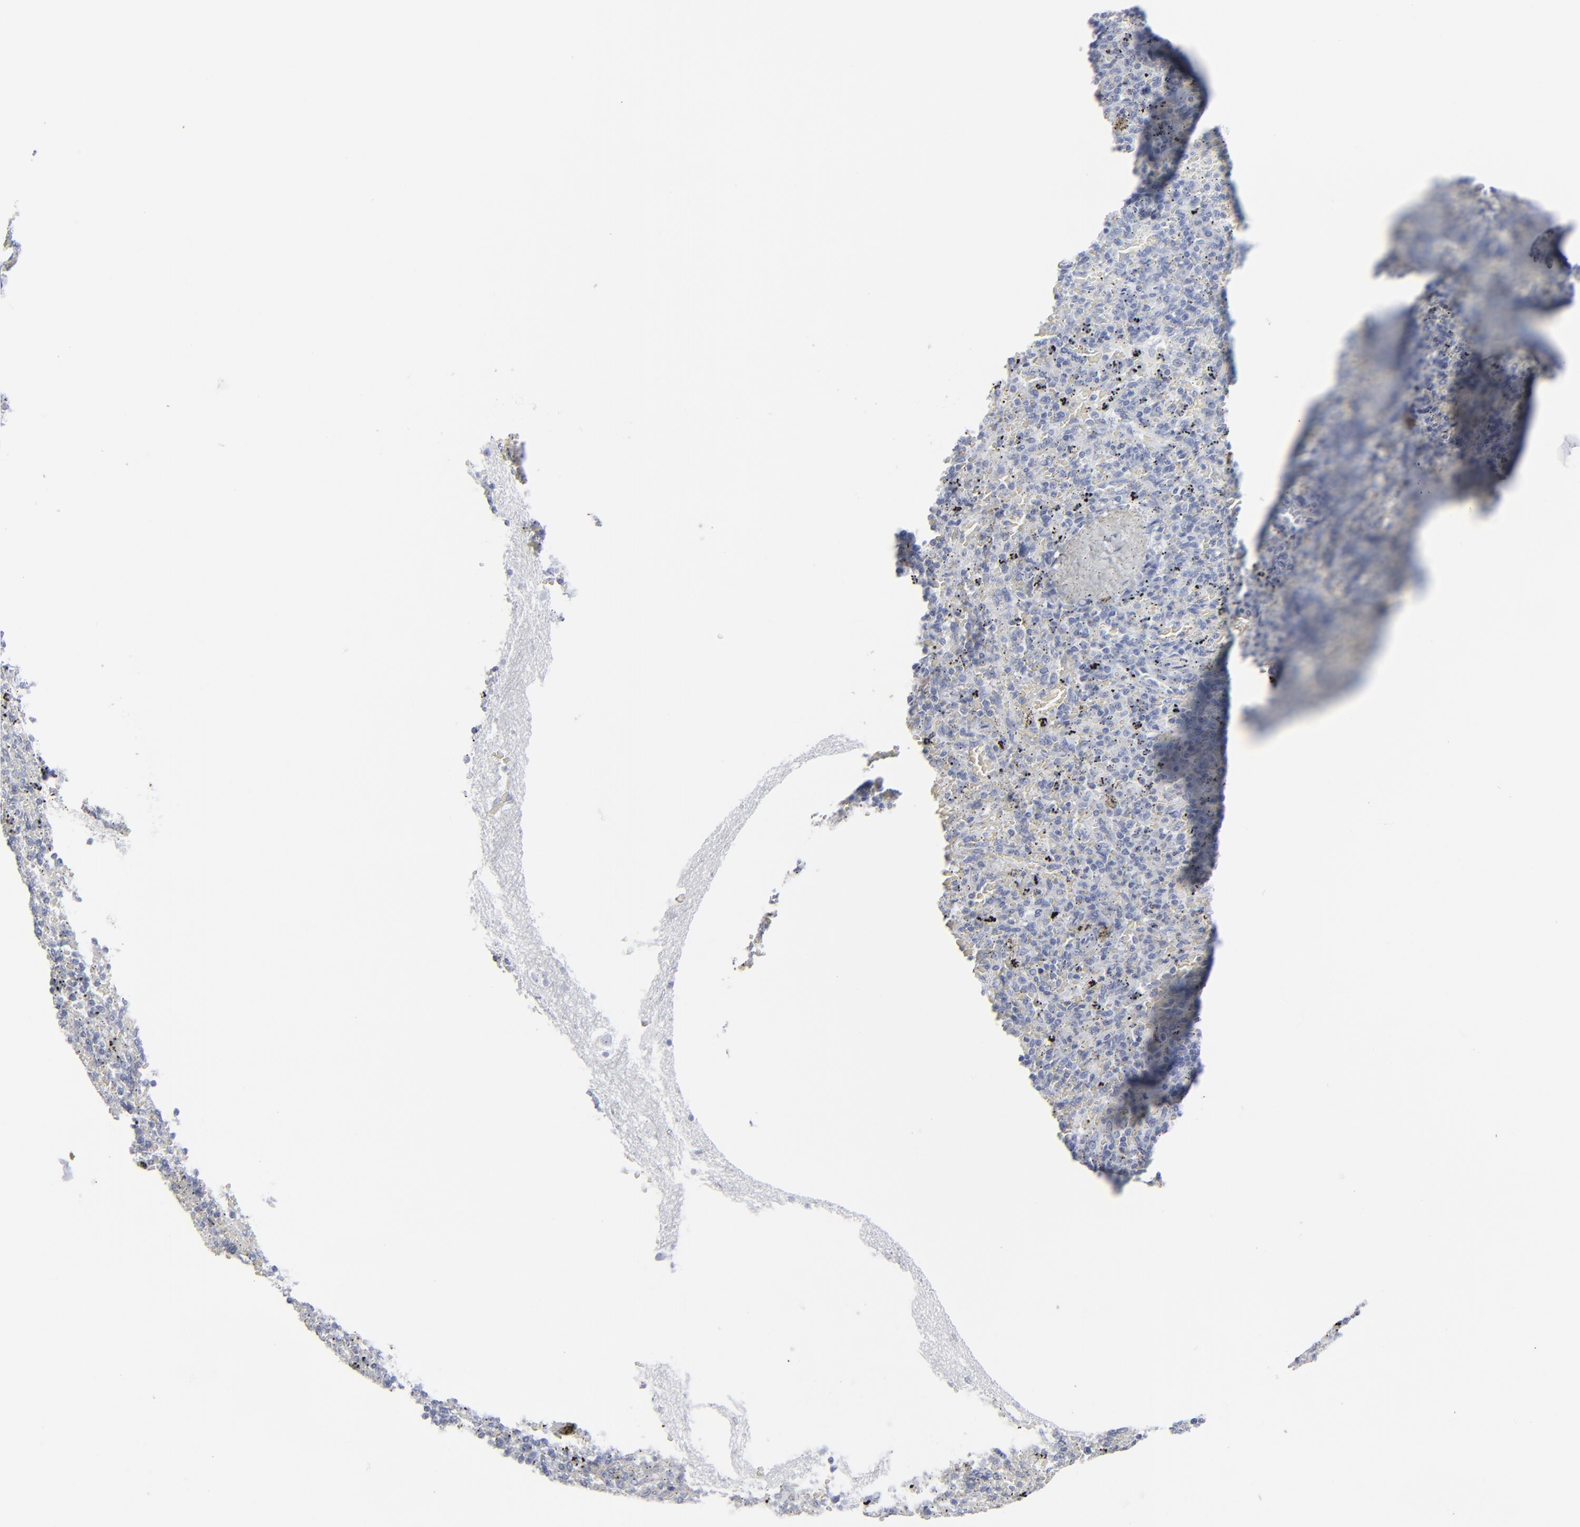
{"staining": {"intensity": "negative", "quantity": "none", "location": "none"}, "tissue": "spleen", "cell_type": "Cells in red pulp", "image_type": "normal", "snomed": [{"axis": "morphology", "description": "Normal tissue, NOS"}, {"axis": "topography", "description": "Spleen"}], "caption": "Normal spleen was stained to show a protein in brown. There is no significant expression in cells in red pulp. (DAB (3,3'-diaminobenzidine) IHC, high magnification).", "gene": "MSLN", "patient": {"sex": "female", "age": 43}}